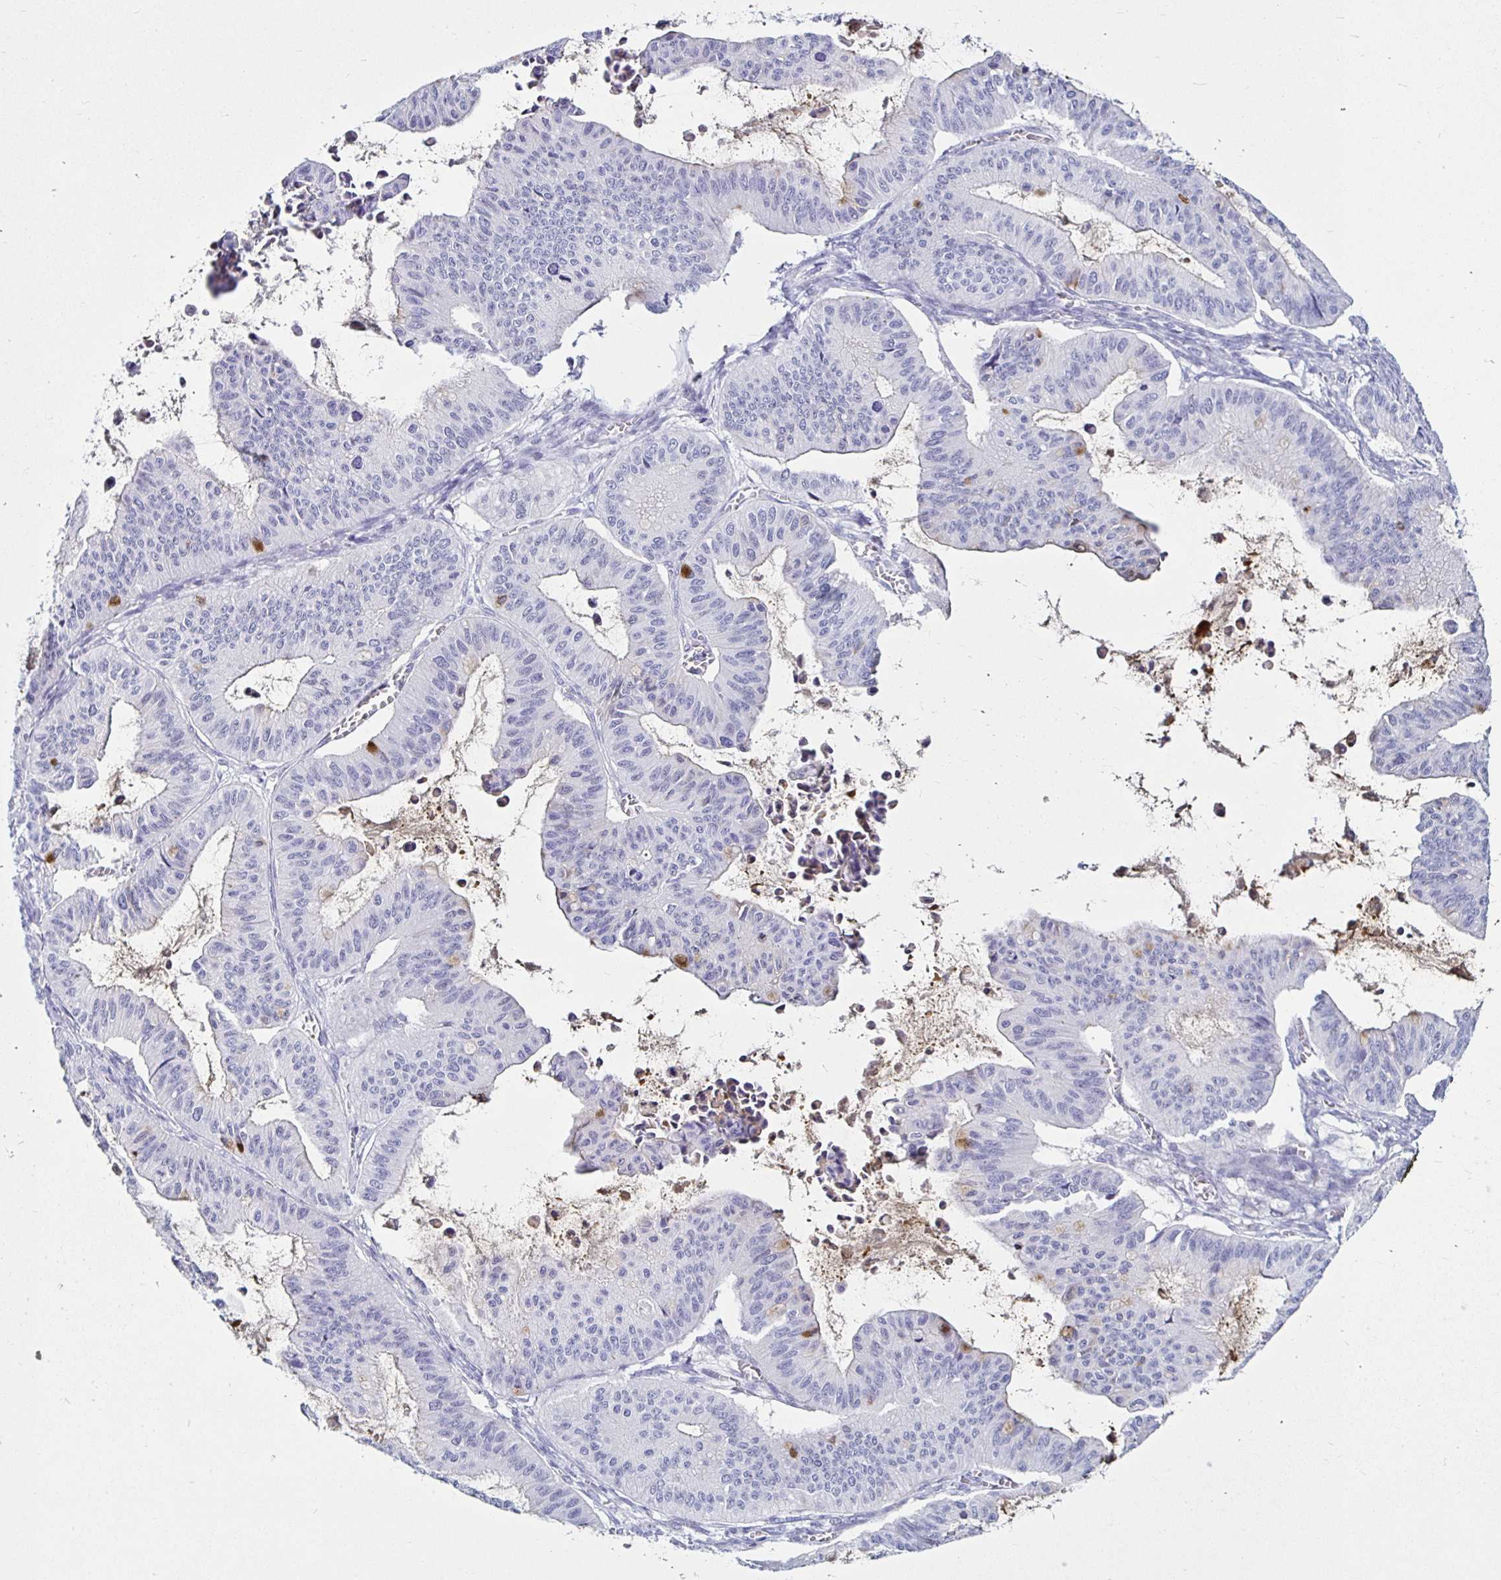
{"staining": {"intensity": "negative", "quantity": "none", "location": "none"}, "tissue": "ovarian cancer", "cell_type": "Tumor cells", "image_type": "cancer", "snomed": [{"axis": "morphology", "description": "Cystadenocarcinoma, mucinous, NOS"}, {"axis": "topography", "description": "Ovary"}], "caption": "Protein analysis of mucinous cystadenocarcinoma (ovarian) displays no significant staining in tumor cells.", "gene": "TIMP1", "patient": {"sex": "female", "age": 72}}